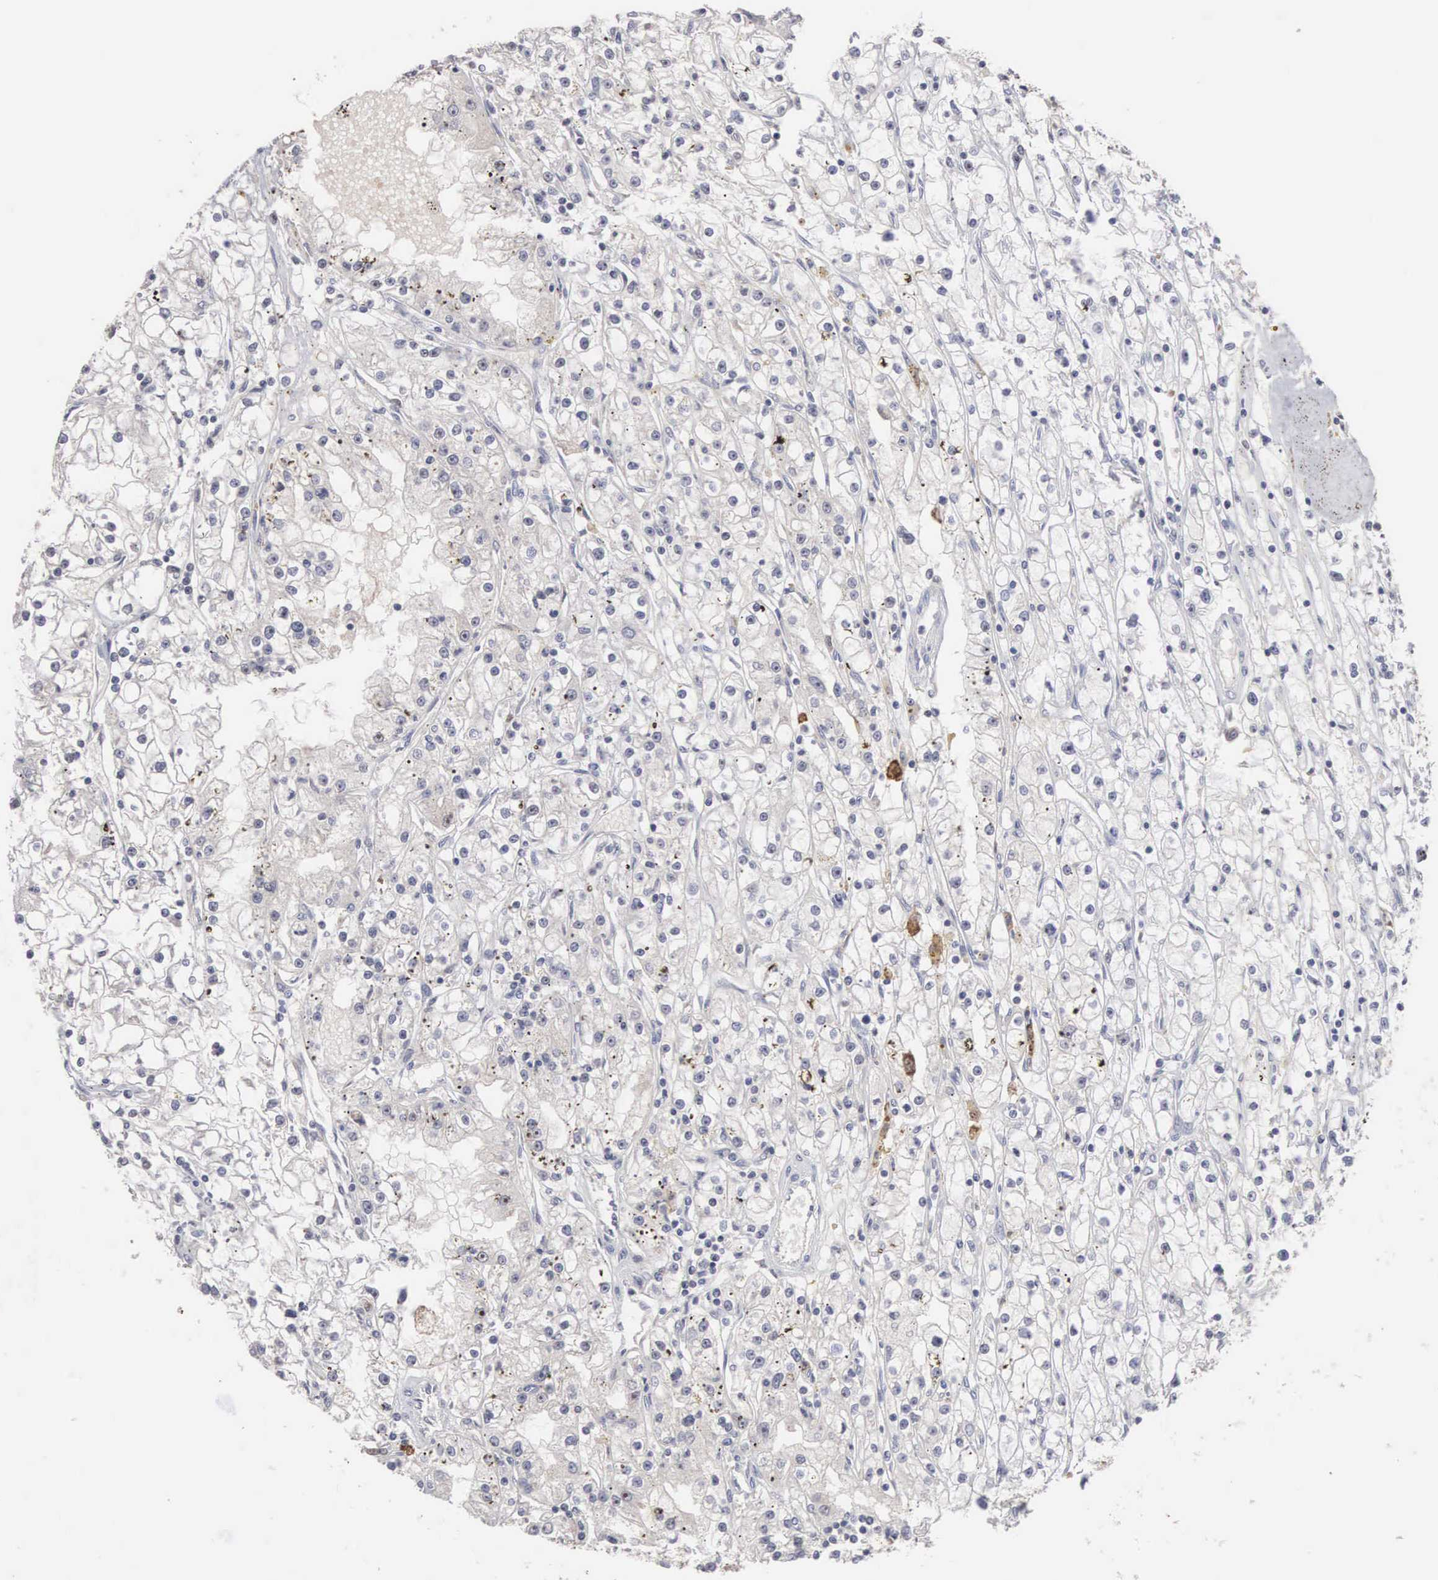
{"staining": {"intensity": "negative", "quantity": "none", "location": "none"}, "tissue": "renal cancer", "cell_type": "Tumor cells", "image_type": "cancer", "snomed": [{"axis": "morphology", "description": "Adenocarcinoma, NOS"}, {"axis": "topography", "description": "Kidney"}], "caption": "An image of adenocarcinoma (renal) stained for a protein displays no brown staining in tumor cells.", "gene": "ACOT4", "patient": {"sex": "male", "age": 56}}